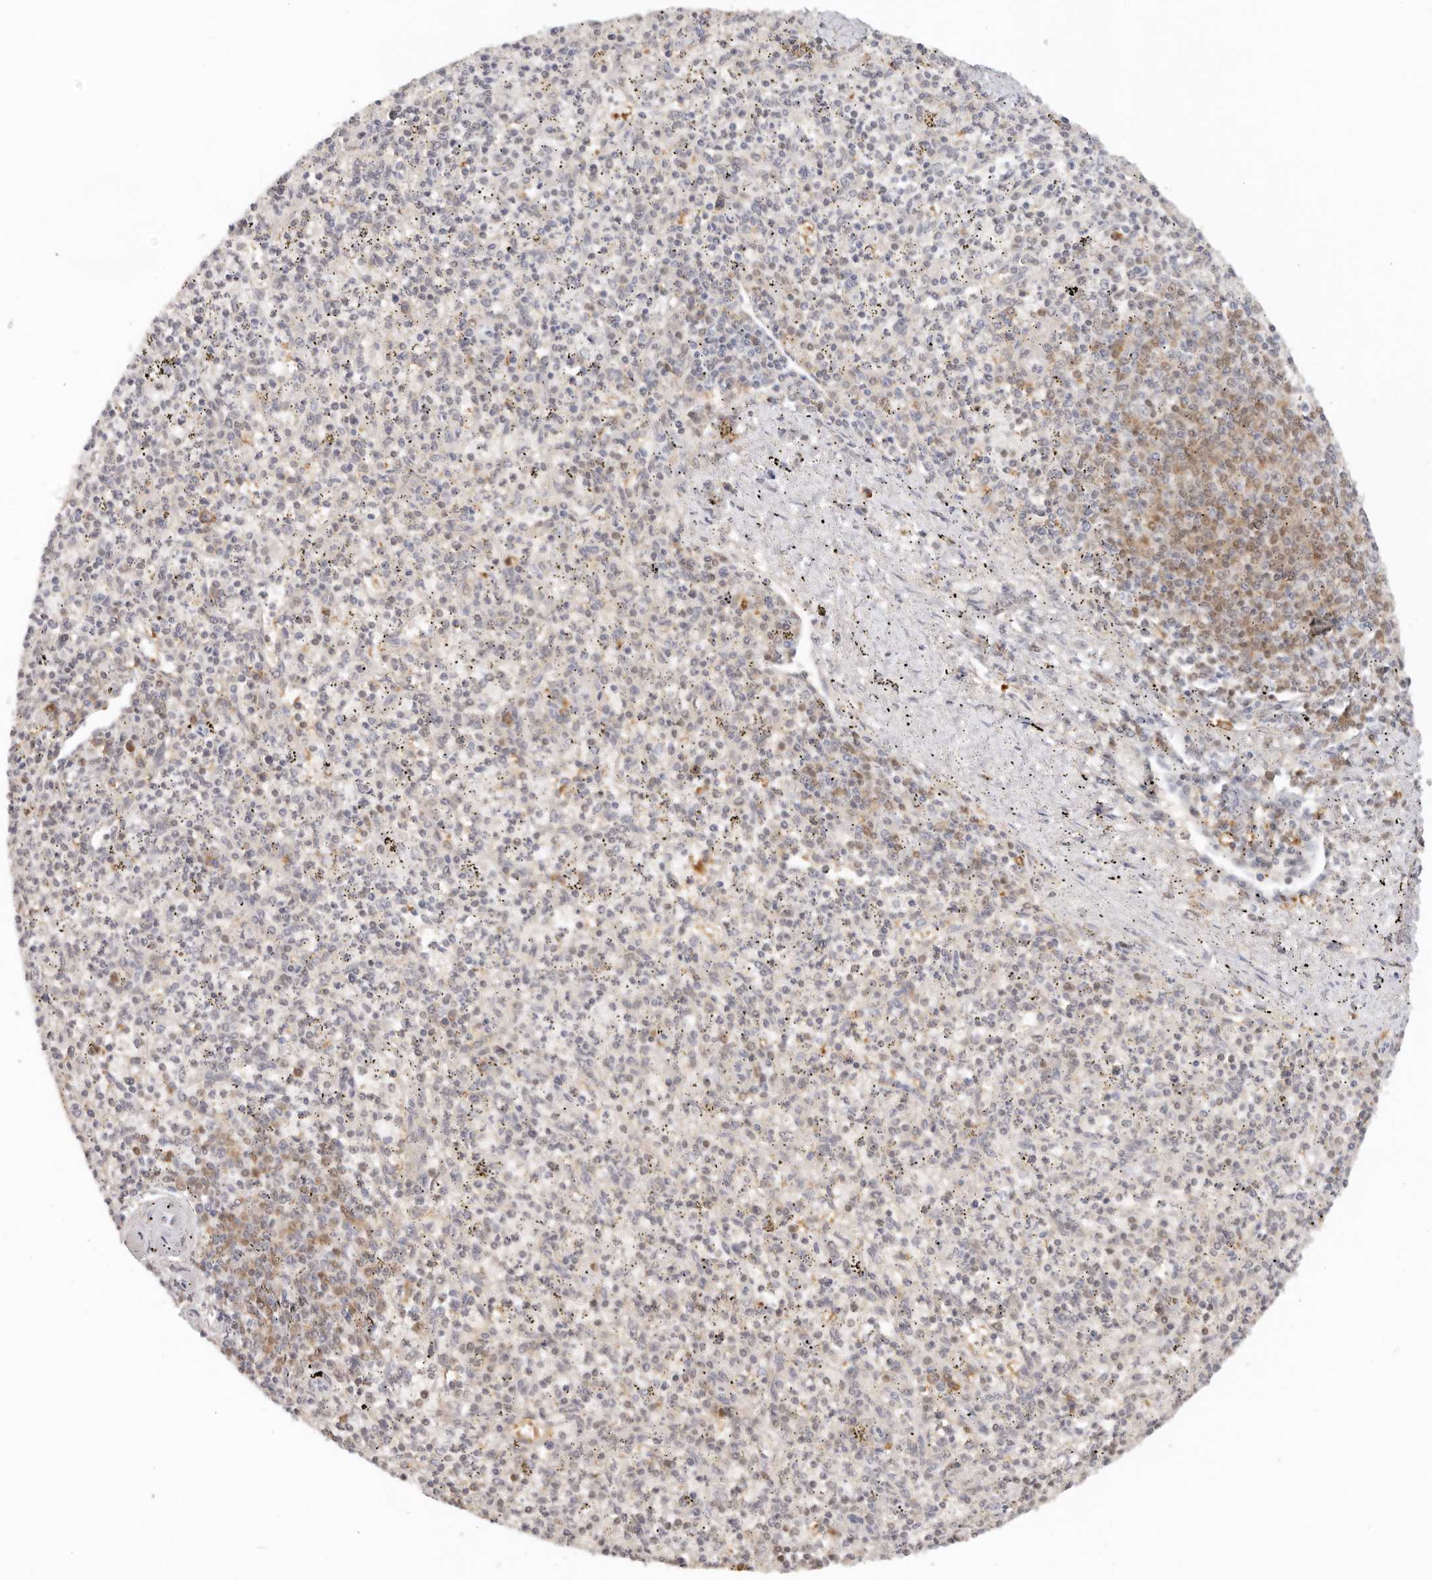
{"staining": {"intensity": "weak", "quantity": "<25%", "location": "cytoplasmic/membranous,nuclear"}, "tissue": "spleen", "cell_type": "Cells in red pulp", "image_type": "normal", "snomed": [{"axis": "morphology", "description": "Normal tissue, NOS"}, {"axis": "topography", "description": "Spleen"}], "caption": "IHC histopathology image of unremarkable spleen stained for a protein (brown), which displays no expression in cells in red pulp.", "gene": "LARP7", "patient": {"sex": "male", "age": 72}}